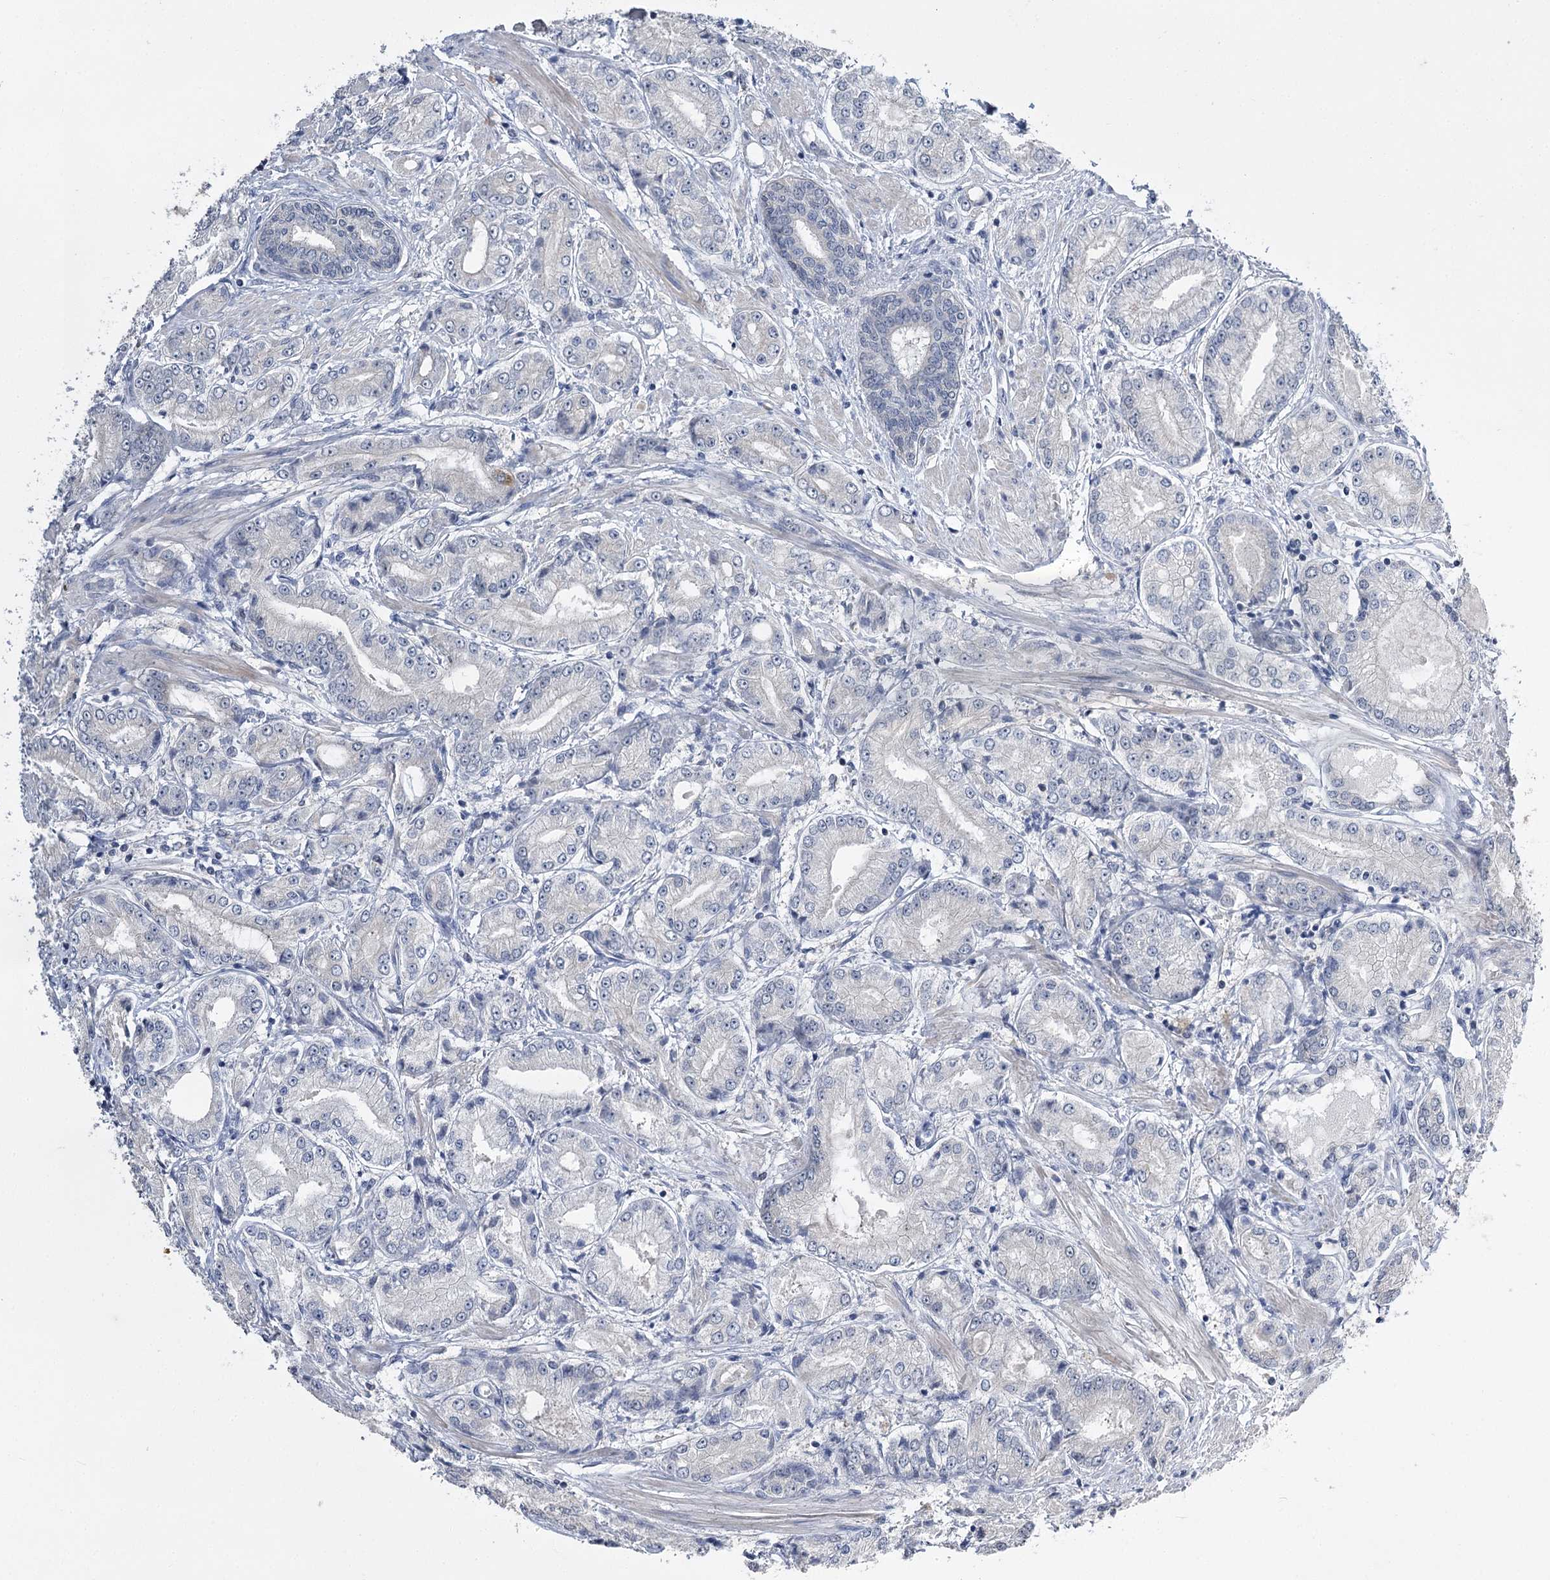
{"staining": {"intensity": "negative", "quantity": "none", "location": "none"}, "tissue": "prostate cancer", "cell_type": "Tumor cells", "image_type": "cancer", "snomed": [{"axis": "morphology", "description": "Adenocarcinoma, High grade"}, {"axis": "topography", "description": "Prostate"}], "caption": "Immunohistochemistry (IHC) image of prostate high-grade adenocarcinoma stained for a protein (brown), which demonstrates no staining in tumor cells.", "gene": "PHYHIPL", "patient": {"sex": "male", "age": 59}}